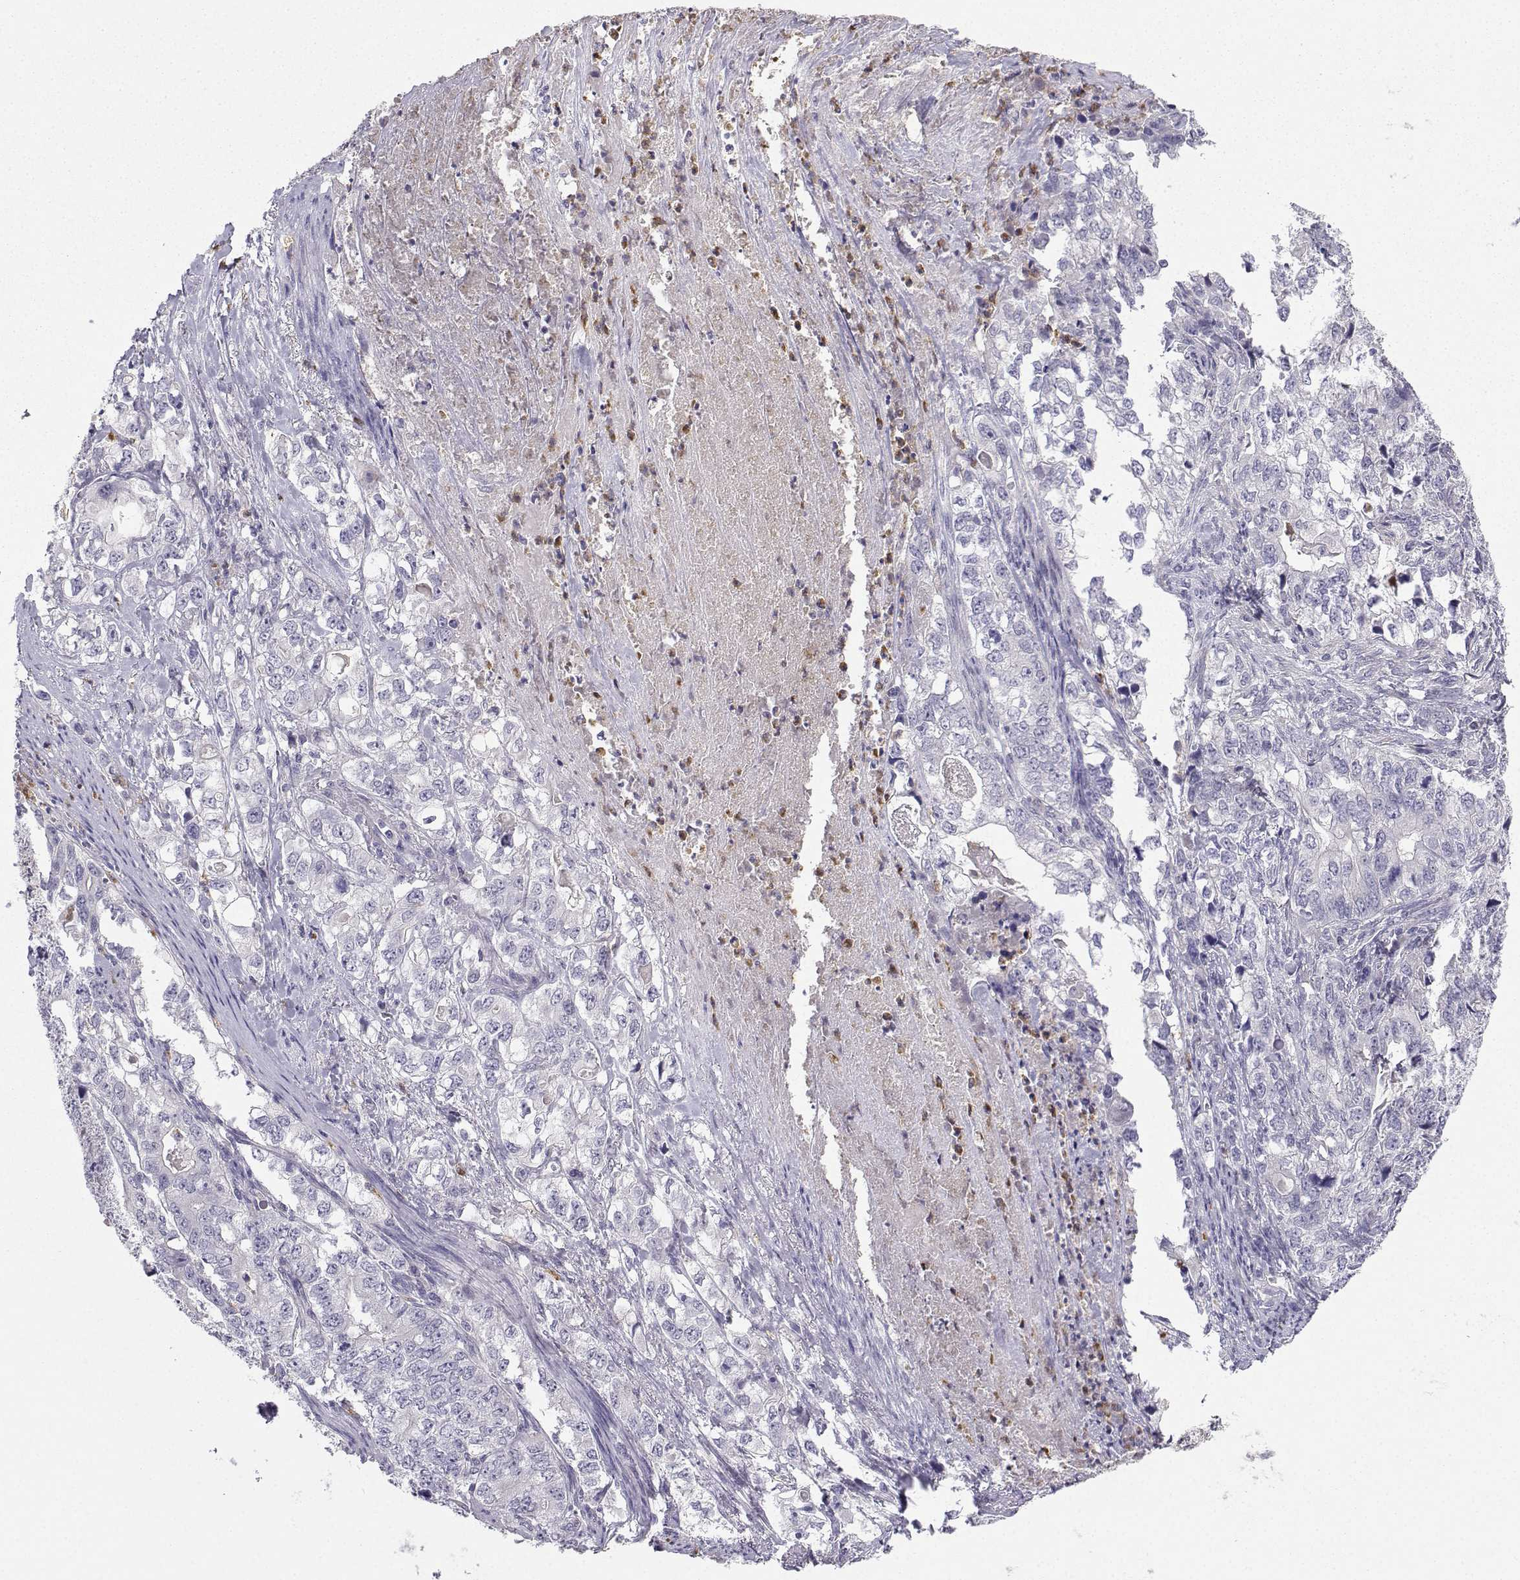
{"staining": {"intensity": "negative", "quantity": "none", "location": "none"}, "tissue": "stomach cancer", "cell_type": "Tumor cells", "image_type": "cancer", "snomed": [{"axis": "morphology", "description": "Adenocarcinoma, NOS"}, {"axis": "topography", "description": "Stomach, lower"}], "caption": "Tumor cells show no significant positivity in stomach cancer (adenocarcinoma).", "gene": "CALY", "patient": {"sex": "female", "age": 72}}